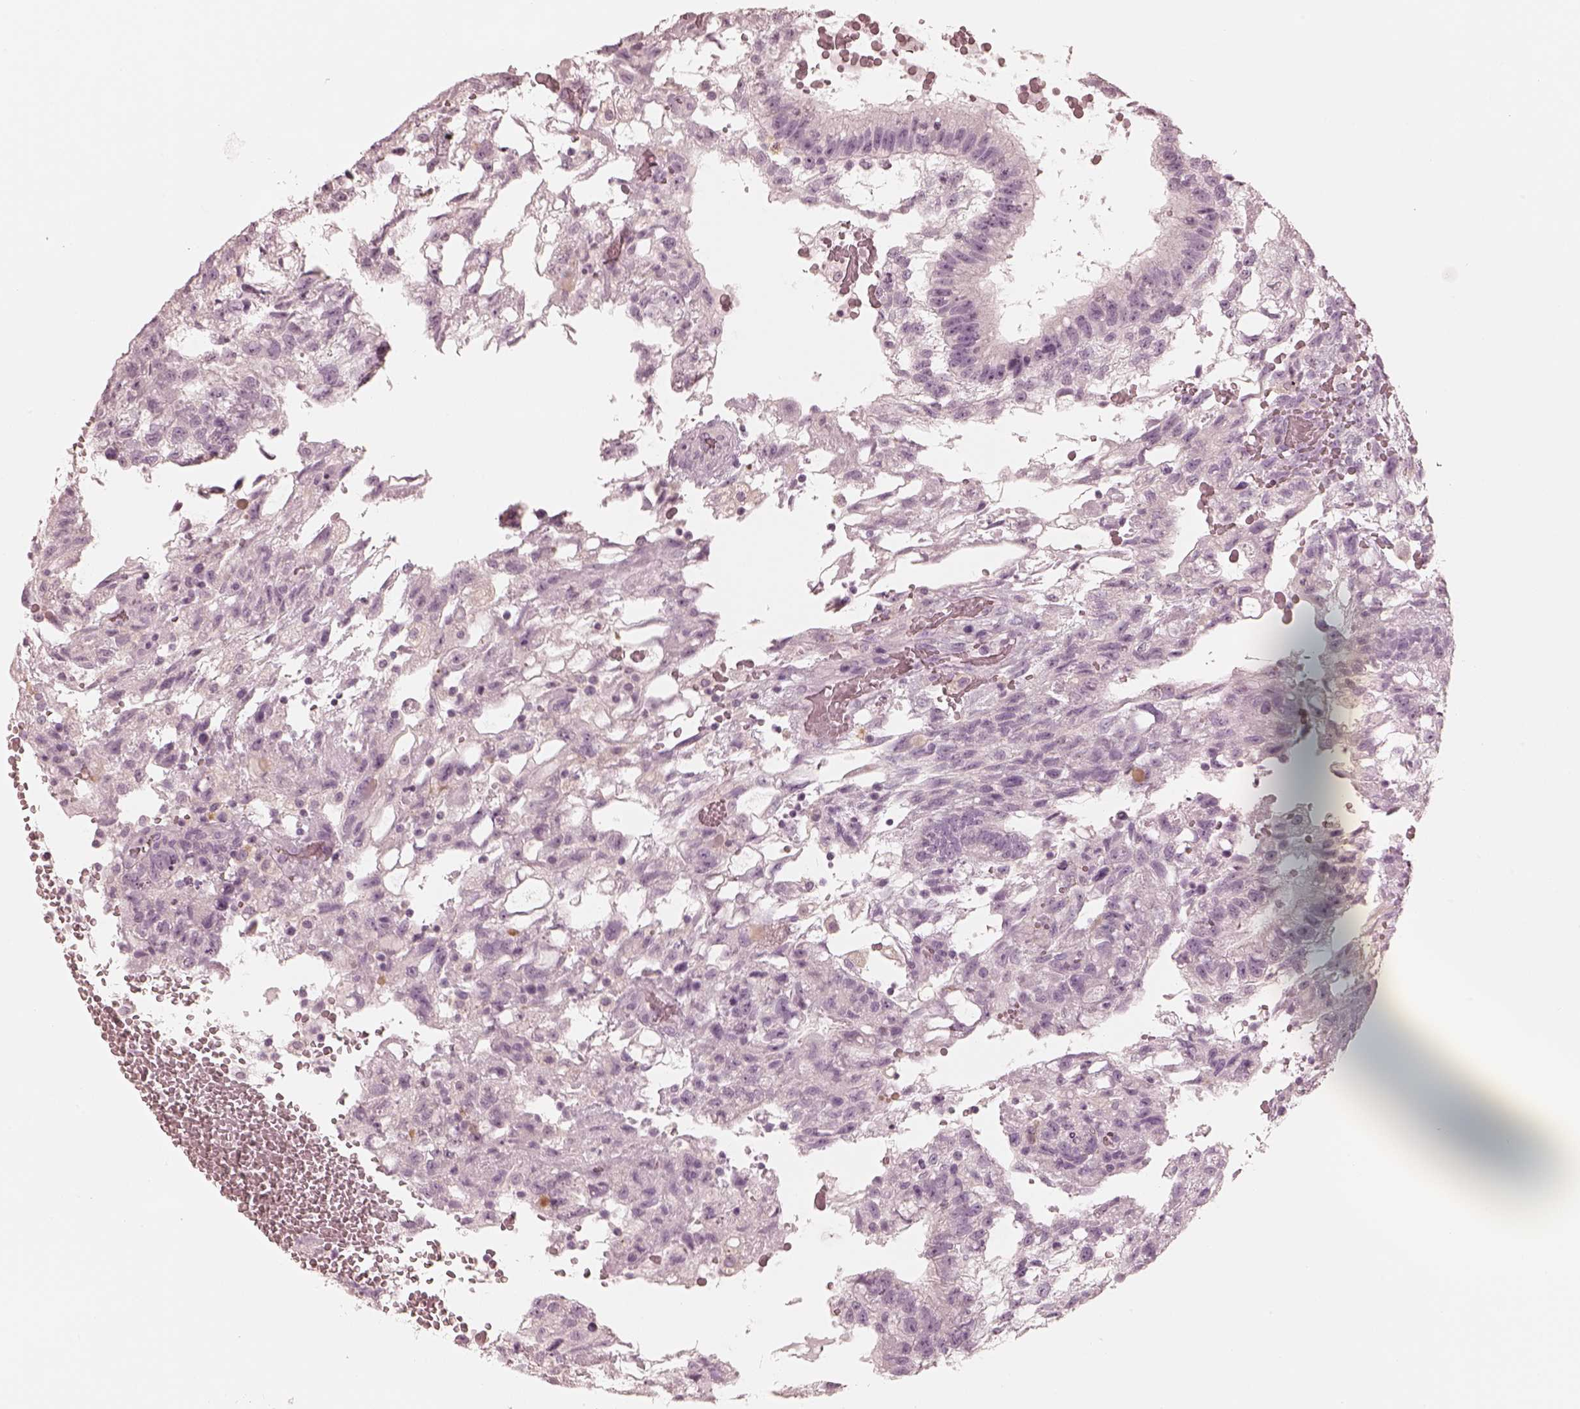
{"staining": {"intensity": "negative", "quantity": "none", "location": "none"}, "tissue": "testis cancer", "cell_type": "Tumor cells", "image_type": "cancer", "snomed": [{"axis": "morphology", "description": "Carcinoma, Embryonal, NOS"}, {"axis": "topography", "description": "Testis"}], "caption": "This micrograph is of testis cancer stained with immunohistochemistry (IHC) to label a protein in brown with the nuclei are counter-stained blue. There is no positivity in tumor cells.", "gene": "CALR3", "patient": {"sex": "male", "age": 32}}